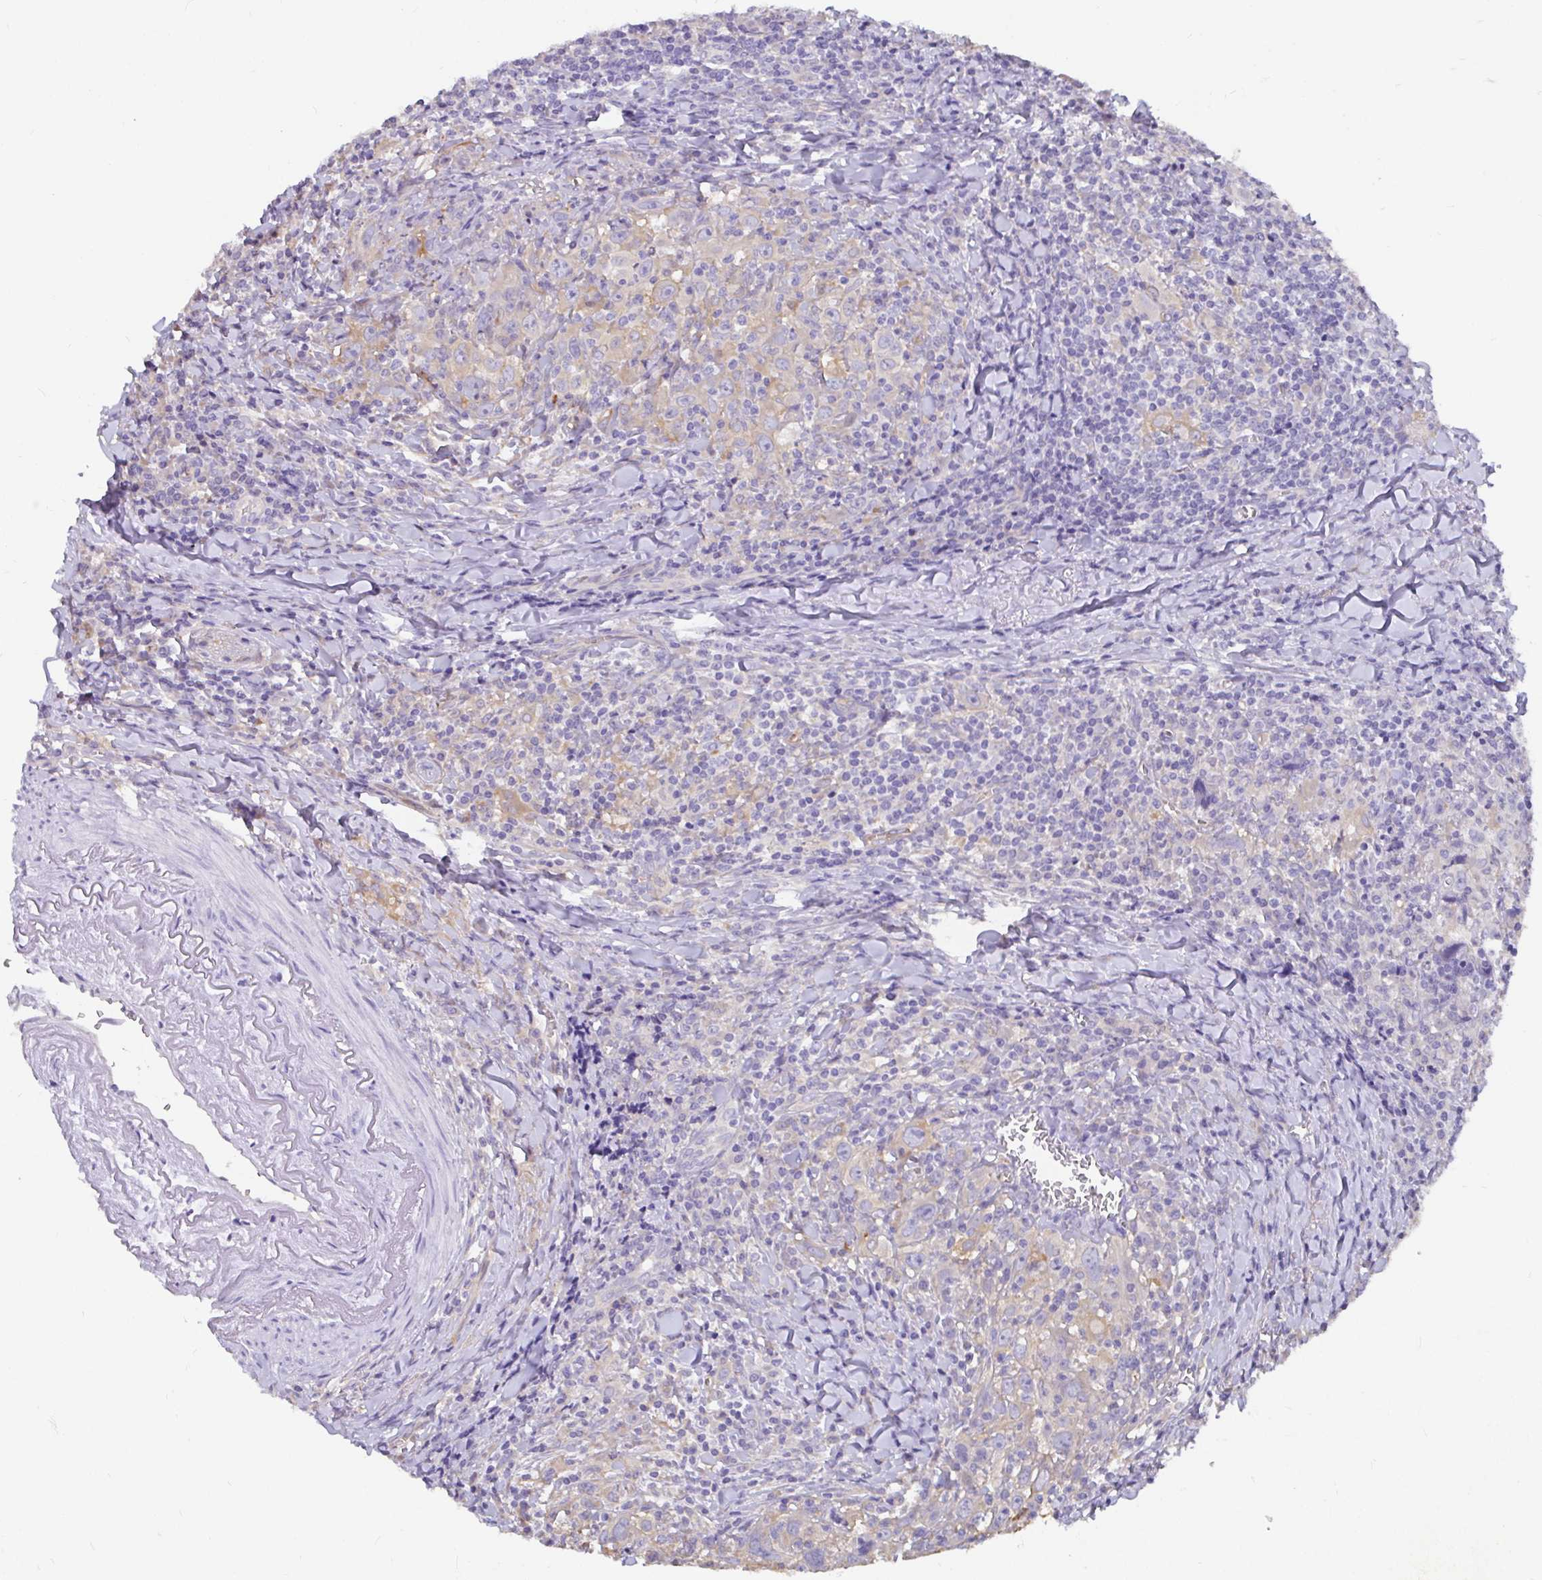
{"staining": {"intensity": "negative", "quantity": "none", "location": "none"}, "tissue": "head and neck cancer", "cell_type": "Tumor cells", "image_type": "cancer", "snomed": [{"axis": "morphology", "description": "Squamous cell carcinoma, NOS"}, {"axis": "topography", "description": "Head-Neck"}], "caption": "Histopathology image shows no significant protein positivity in tumor cells of head and neck cancer.", "gene": "ADAMTS6", "patient": {"sex": "female", "age": 95}}